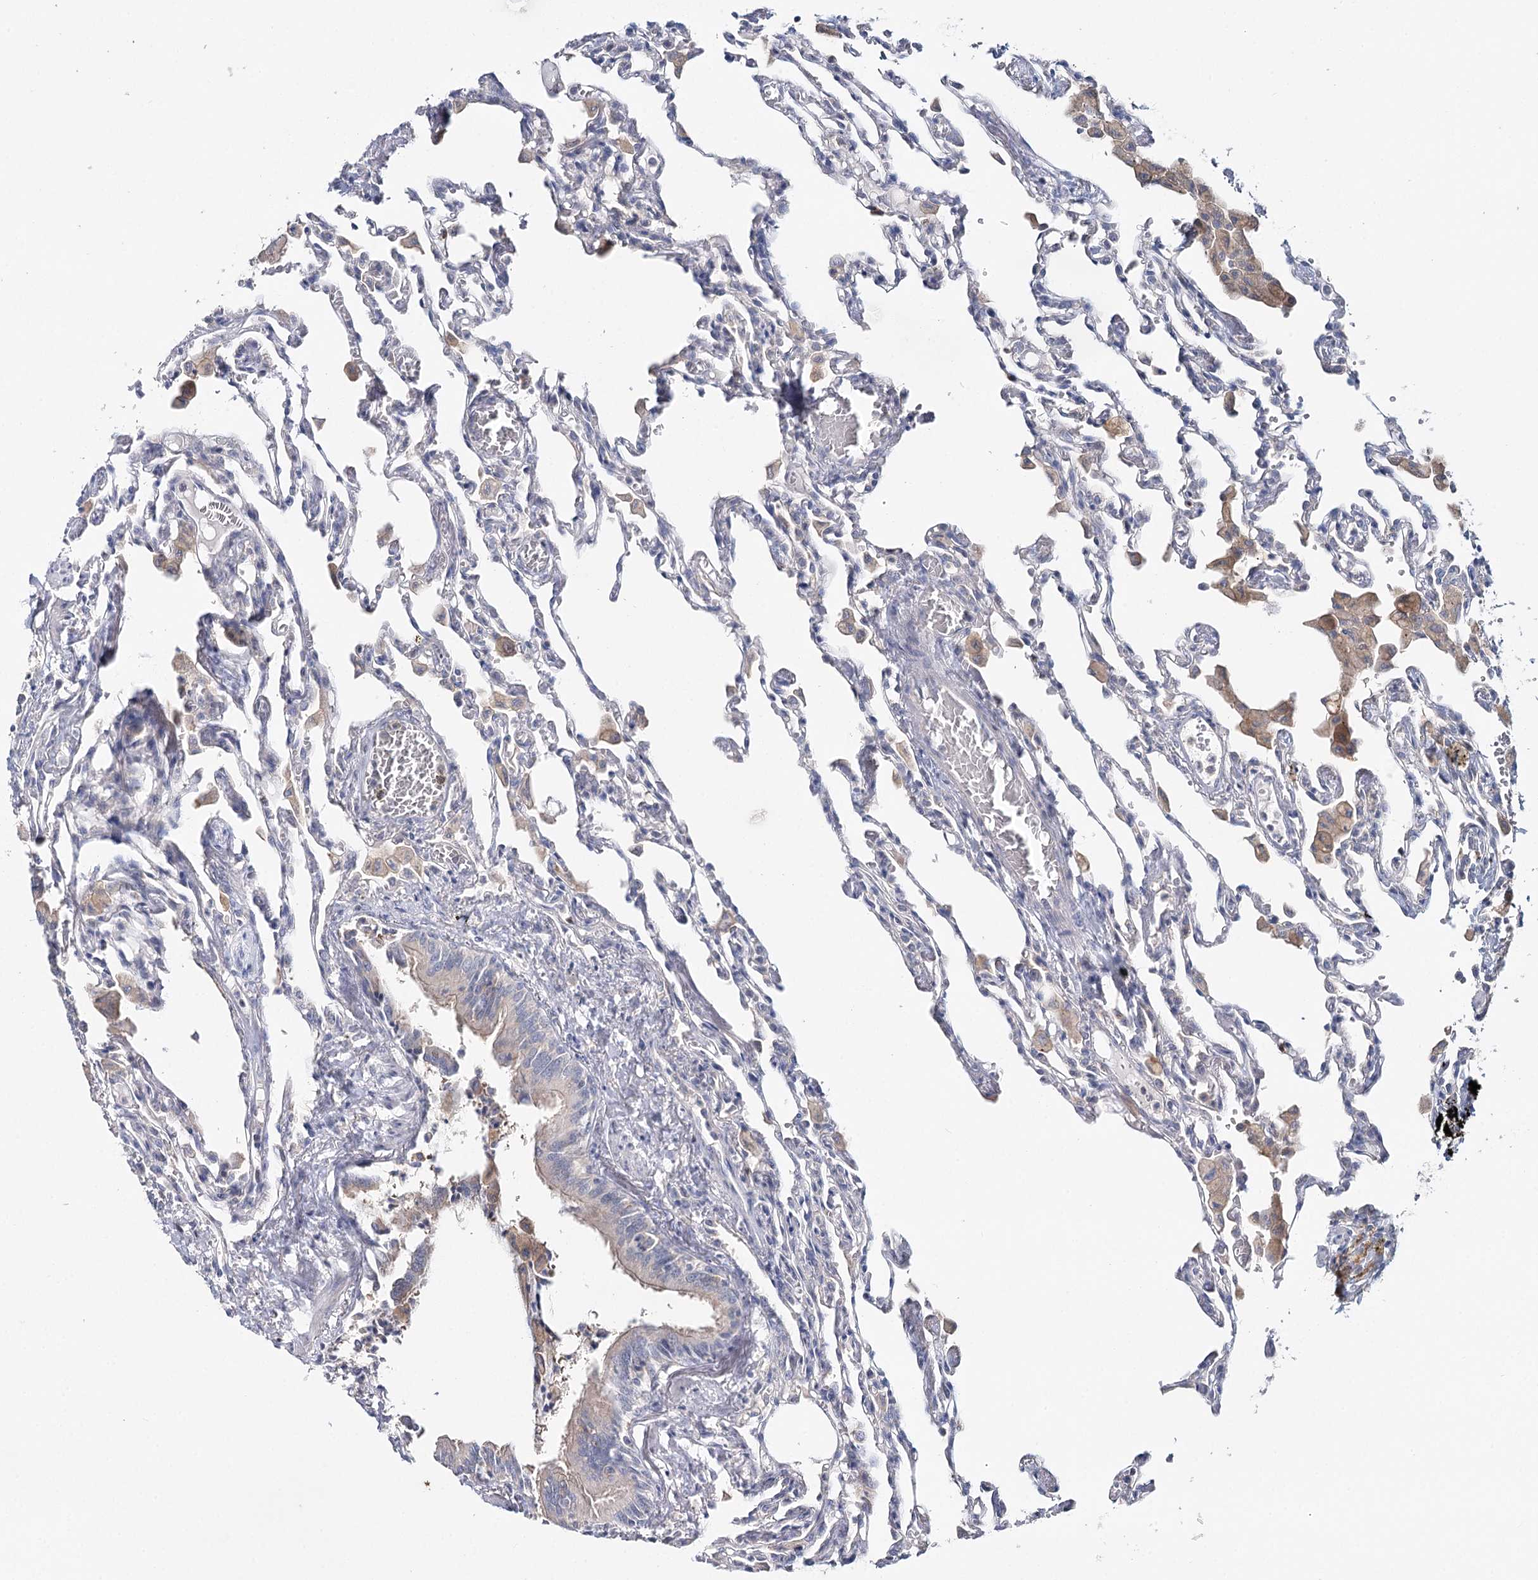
{"staining": {"intensity": "negative", "quantity": "none", "location": "none"}, "tissue": "lung", "cell_type": "Alveolar cells", "image_type": "normal", "snomed": [{"axis": "morphology", "description": "Normal tissue, NOS"}, {"axis": "topography", "description": "Bronchus"}, {"axis": "topography", "description": "Lung"}], "caption": "This micrograph is of normal lung stained with immunohistochemistry (IHC) to label a protein in brown with the nuclei are counter-stained blue. There is no positivity in alveolar cells.", "gene": "DAPK1", "patient": {"sex": "female", "age": 49}}